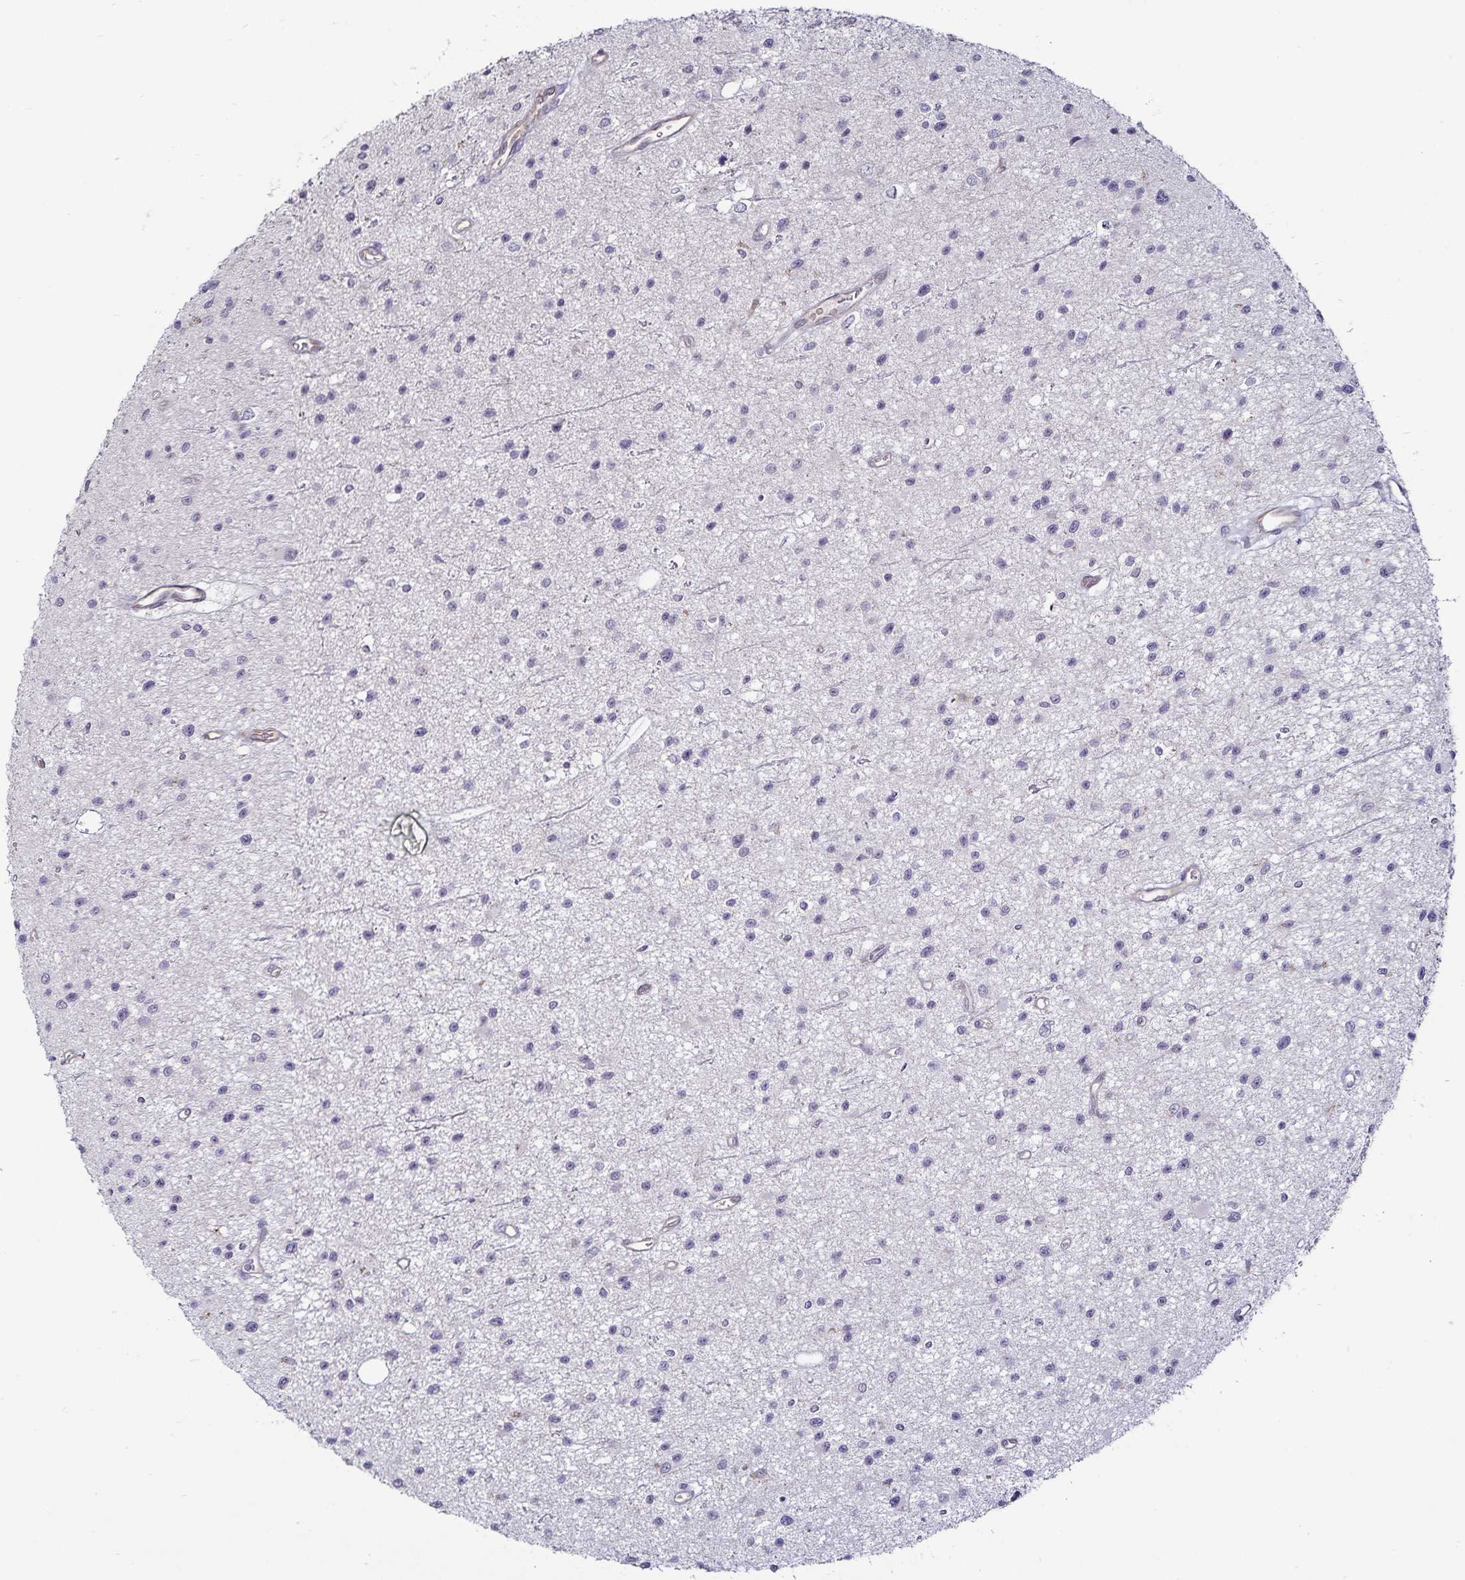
{"staining": {"intensity": "negative", "quantity": "none", "location": "none"}, "tissue": "glioma", "cell_type": "Tumor cells", "image_type": "cancer", "snomed": [{"axis": "morphology", "description": "Glioma, malignant, Low grade"}, {"axis": "topography", "description": "Brain"}], "caption": "DAB (3,3'-diaminobenzidine) immunohistochemical staining of human low-grade glioma (malignant) demonstrates no significant staining in tumor cells.", "gene": "ACSL5", "patient": {"sex": "male", "age": 43}}